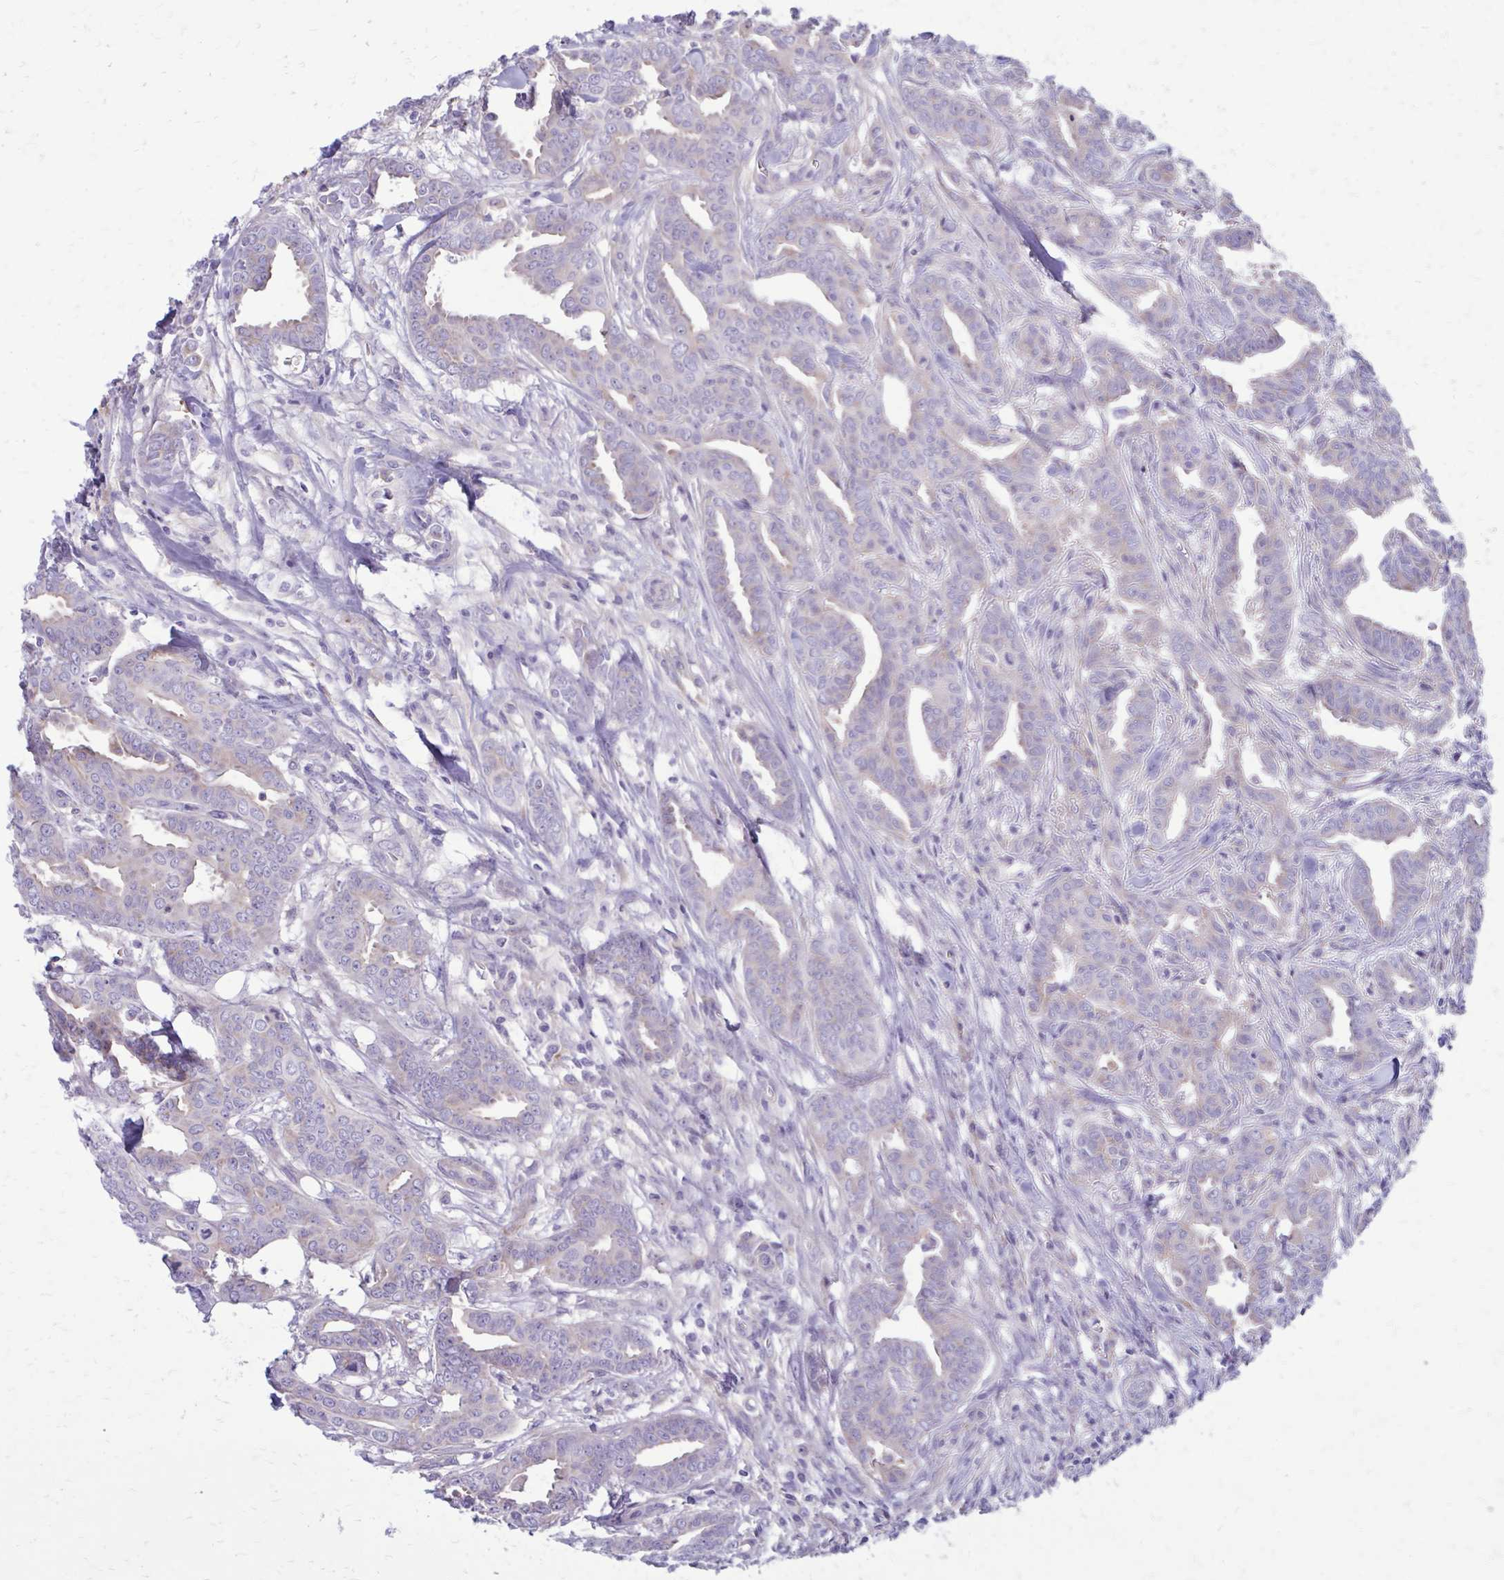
{"staining": {"intensity": "weak", "quantity": "<25%", "location": "cytoplasmic/membranous"}, "tissue": "breast cancer", "cell_type": "Tumor cells", "image_type": "cancer", "snomed": [{"axis": "morphology", "description": "Duct carcinoma"}, {"axis": "topography", "description": "Breast"}], "caption": "Immunohistochemistry of human breast intraductal carcinoma reveals no expression in tumor cells. (Brightfield microscopy of DAB (3,3'-diaminobenzidine) IHC at high magnification).", "gene": "CLTA", "patient": {"sex": "female", "age": 45}}